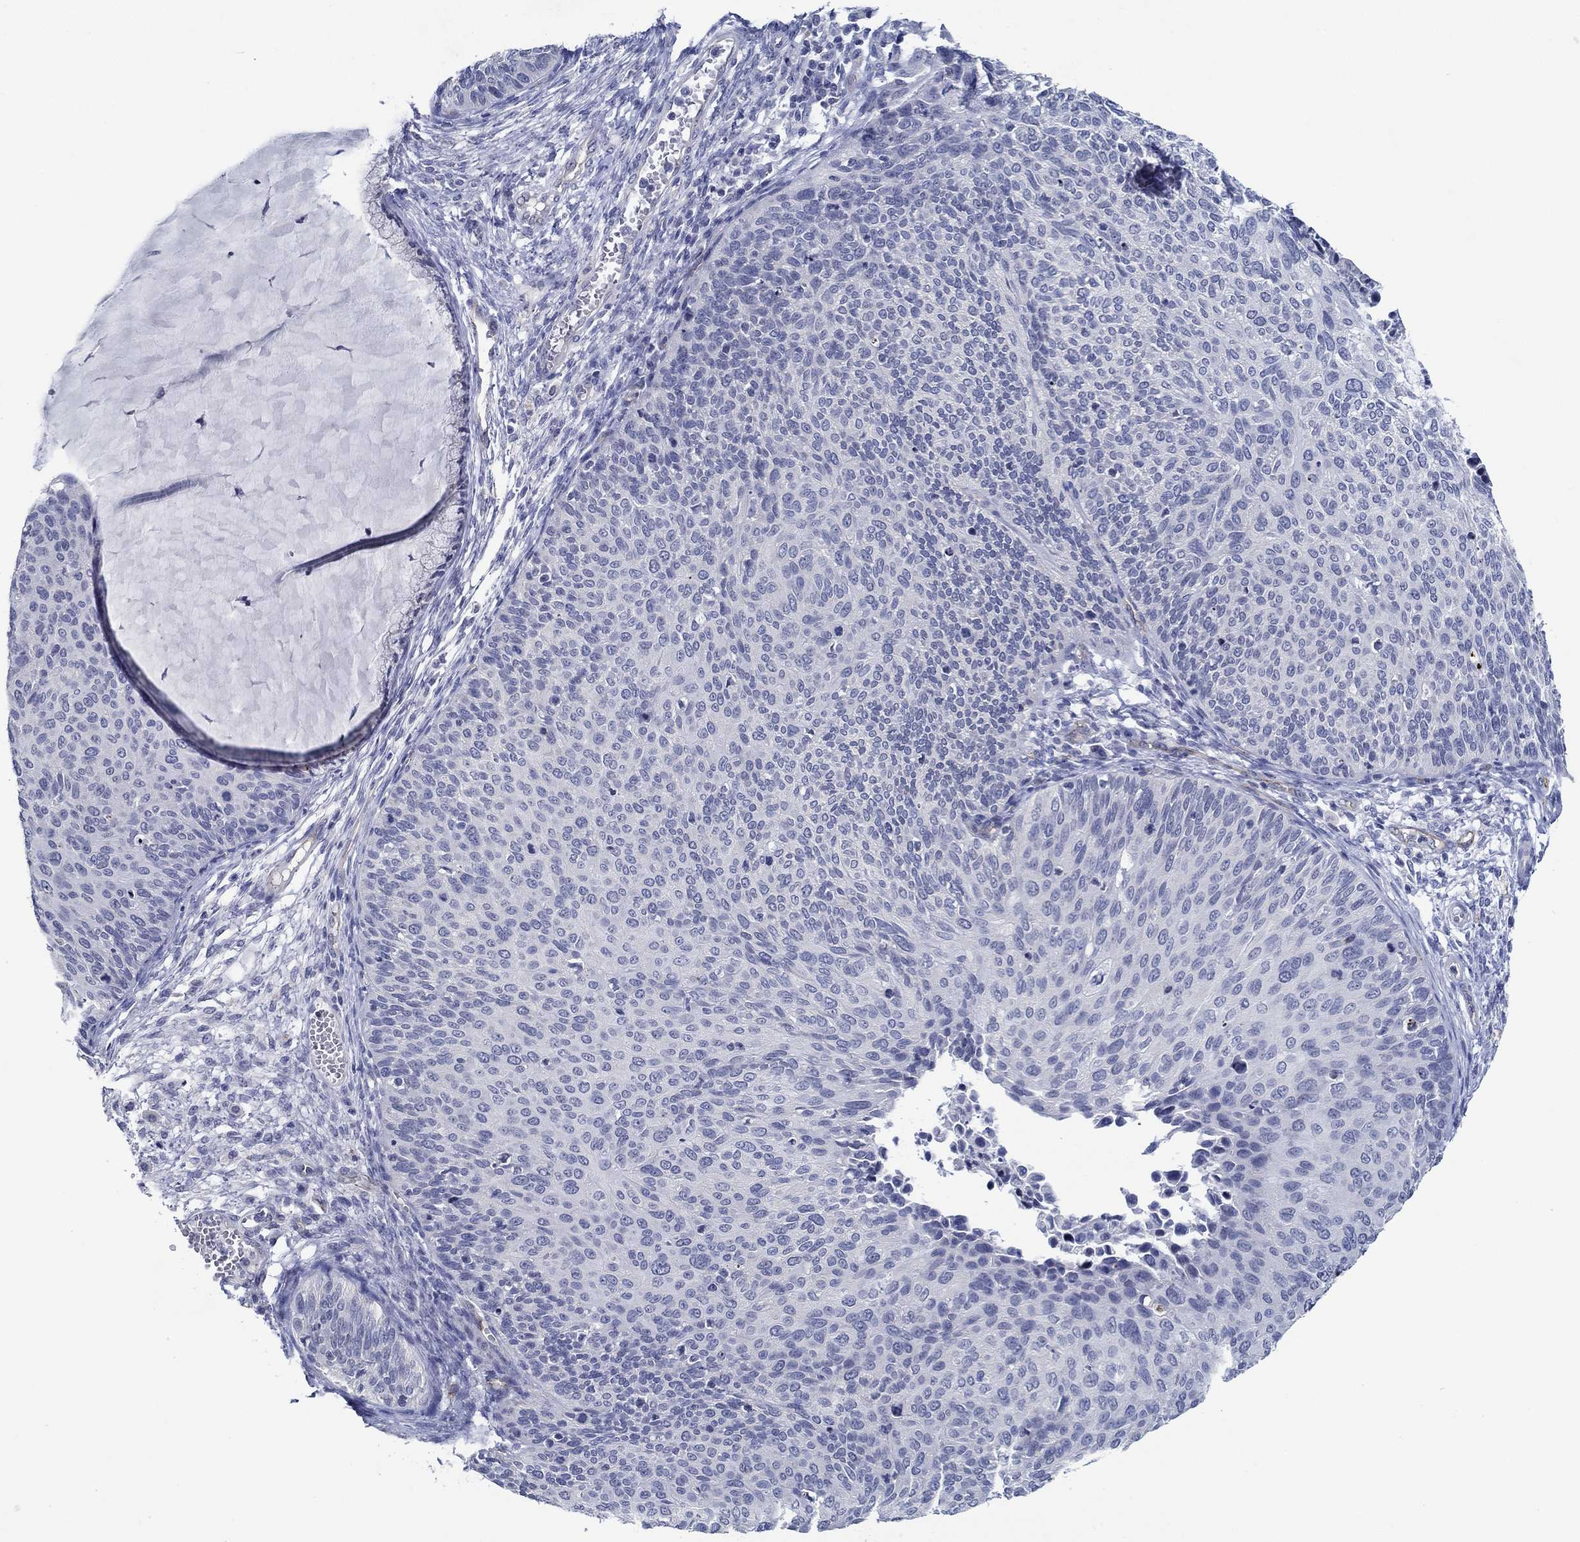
{"staining": {"intensity": "negative", "quantity": "none", "location": "none"}, "tissue": "cervical cancer", "cell_type": "Tumor cells", "image_type": "cancer", "snomed": [{"axis": "morphology", "description": "Squamous cell carcinoma, NOS"}, {"axis": "topography", "description": "Cervix"}], "caption": "This is an immunohistochemistry histopathology image of human cervical cancer. There is no positivity in tumor cells.", "gene": "GJA5", "patient": {"sex": "female", "age": 36}}